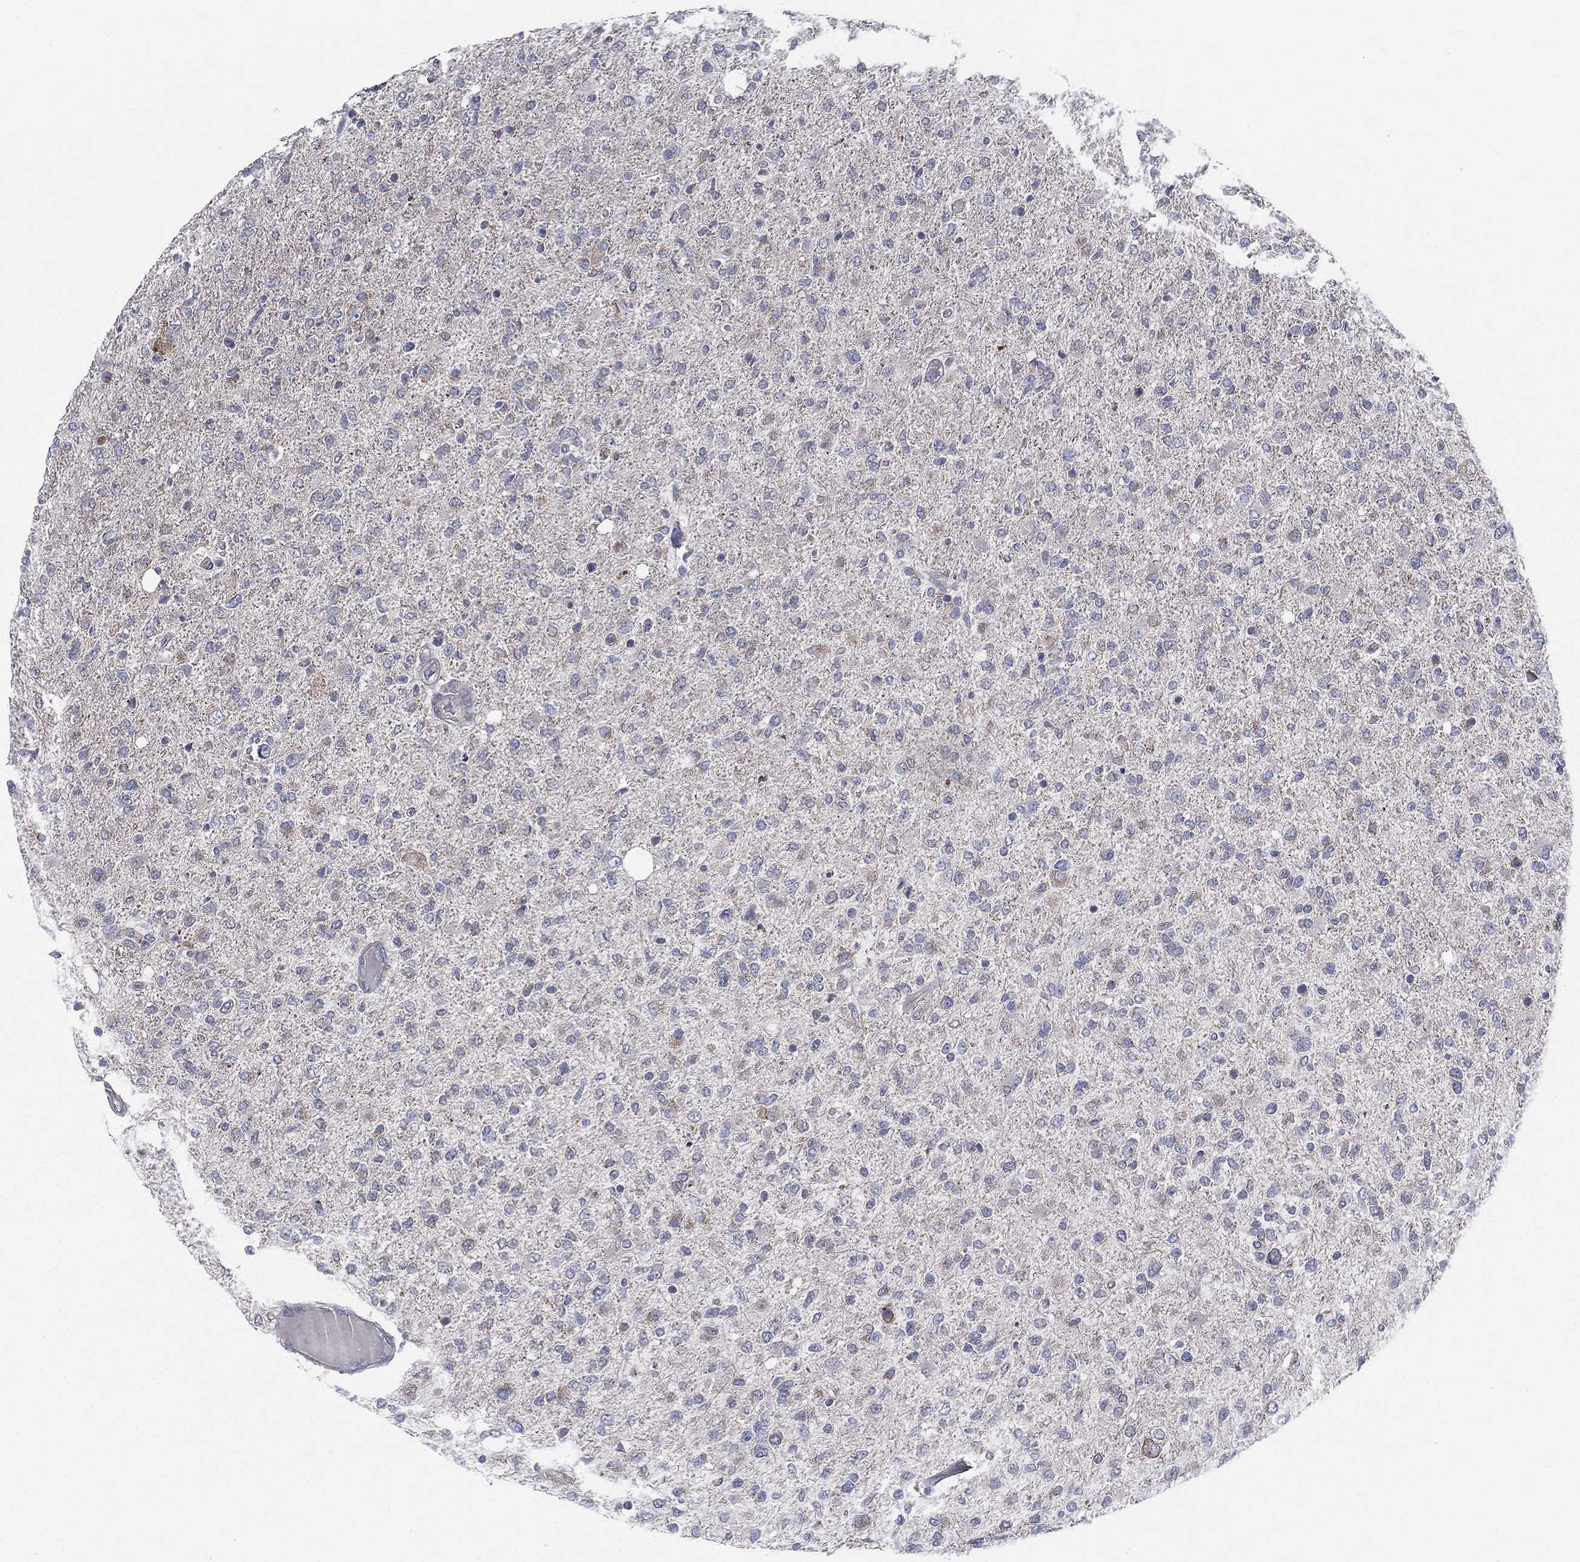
{"staining": {"intensity": "negative", "quantity": "none", "location": "none"}, "tissue": "glioma", "cell_type": "Tumor cells", "image_type": "cancer", "snomed": [{"axis": "morphology", "description": "Glioma, malignant, High grade"}, {"axis": "topography", "description": "Cerebral cortex"}], "caption": "Immunohistochemical staining of human high-grade glioma (malignant) reveals no significant expression in tumor cells.", "gene": "CCDC159", "patient": {"sex": "male", "age": 70}}